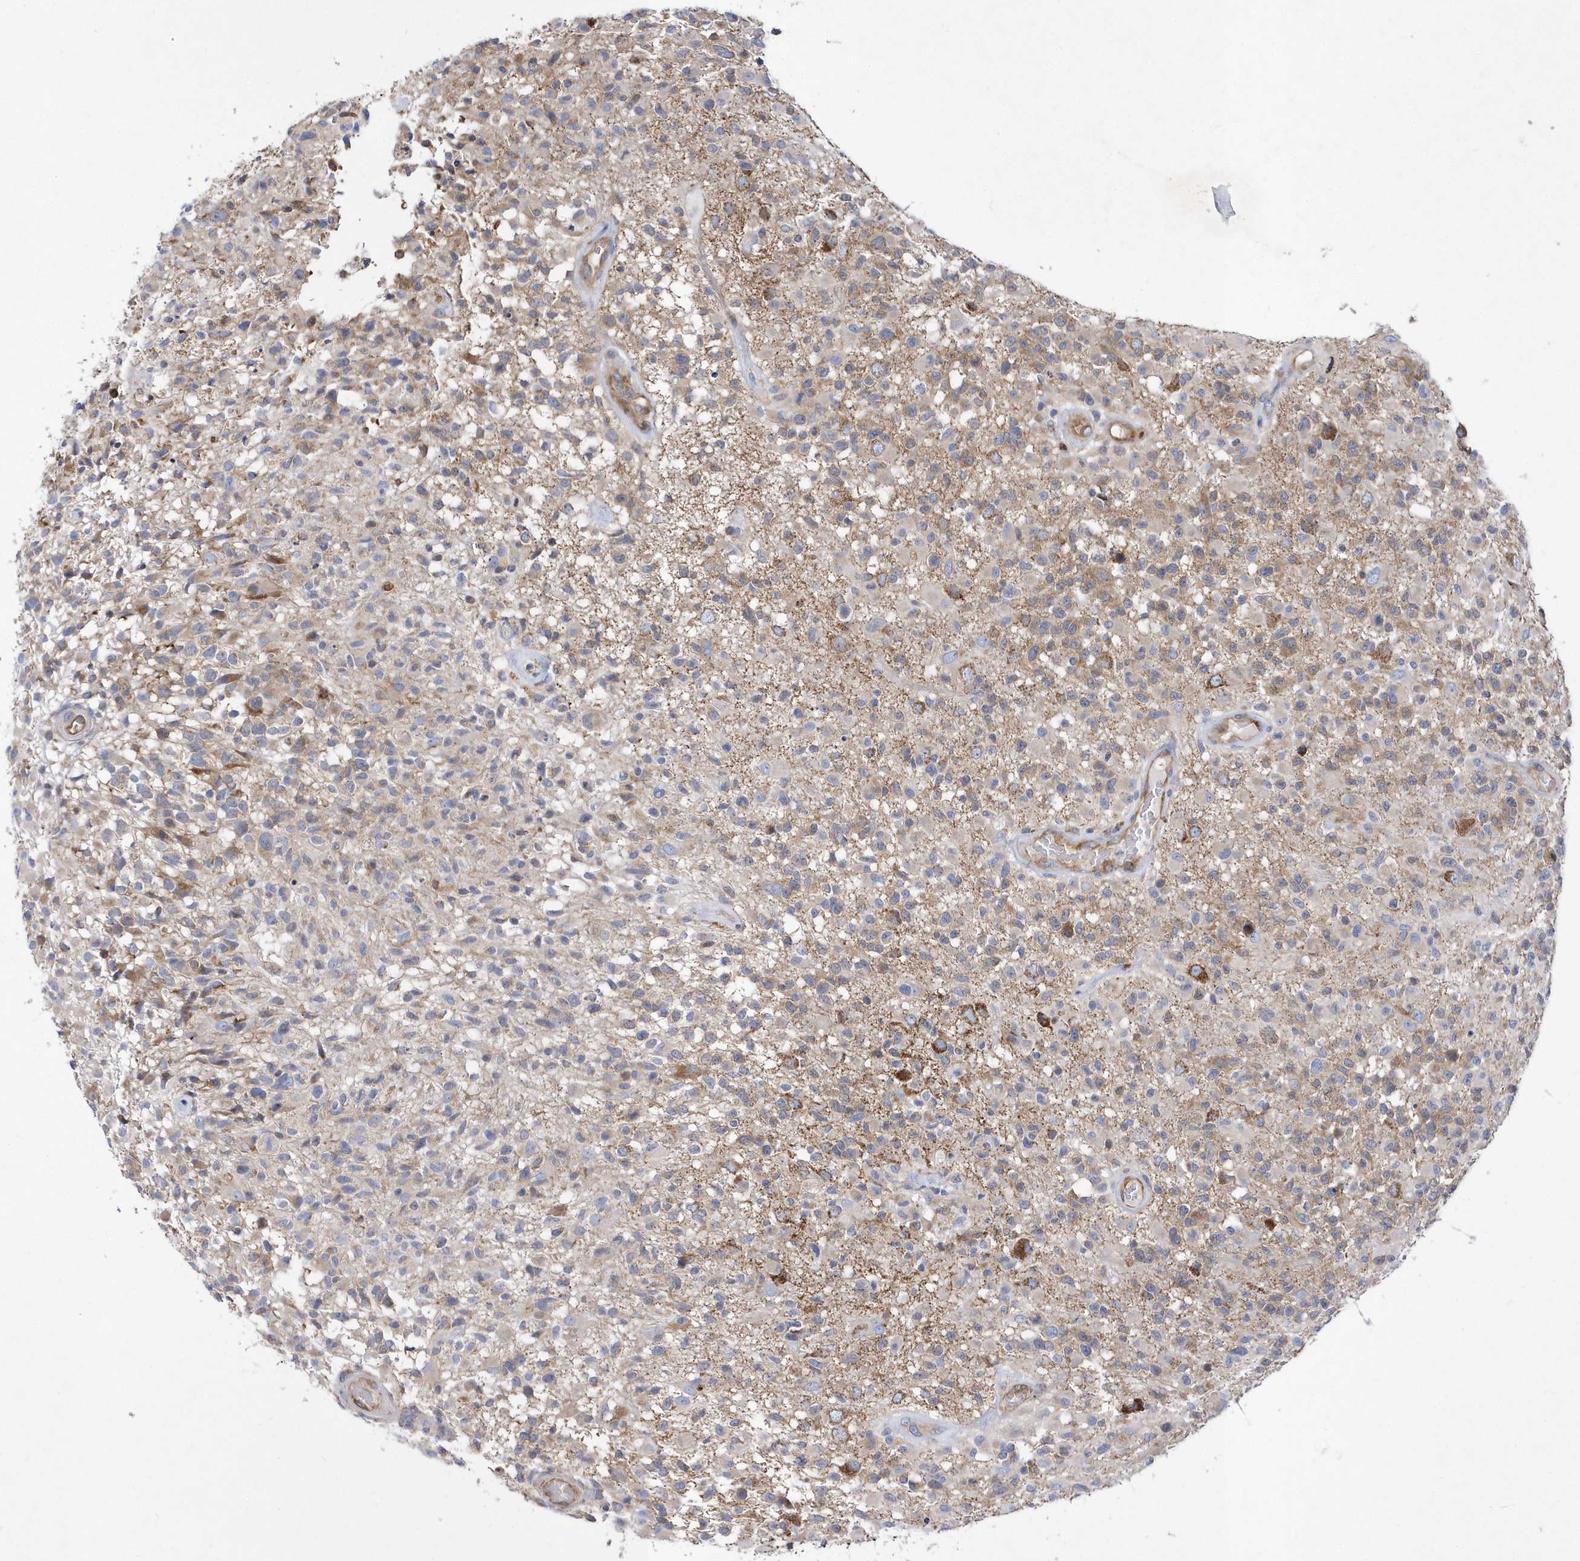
{"staining": {"intensity": "moderate", "quantity": "25%-75%", "location": "cytoplasmic/membranous"}, "tissue": "glioma", "cell_type": "Tumor cells", "image_type": "cancer", "snomed": [{"axis": "morphology", "description": "Glioma, malignant, High grade"}, {"axis": "morphology", "description": "Glioblastoma, NOS"}, {"axis": "topography", "description": "Brain"}], "caption": "Human glioma stained with a protein marker reveals moderate staining in tumor cells.", "gene": "JKAMP", "patient": {"sex": "male", "age": 60}}